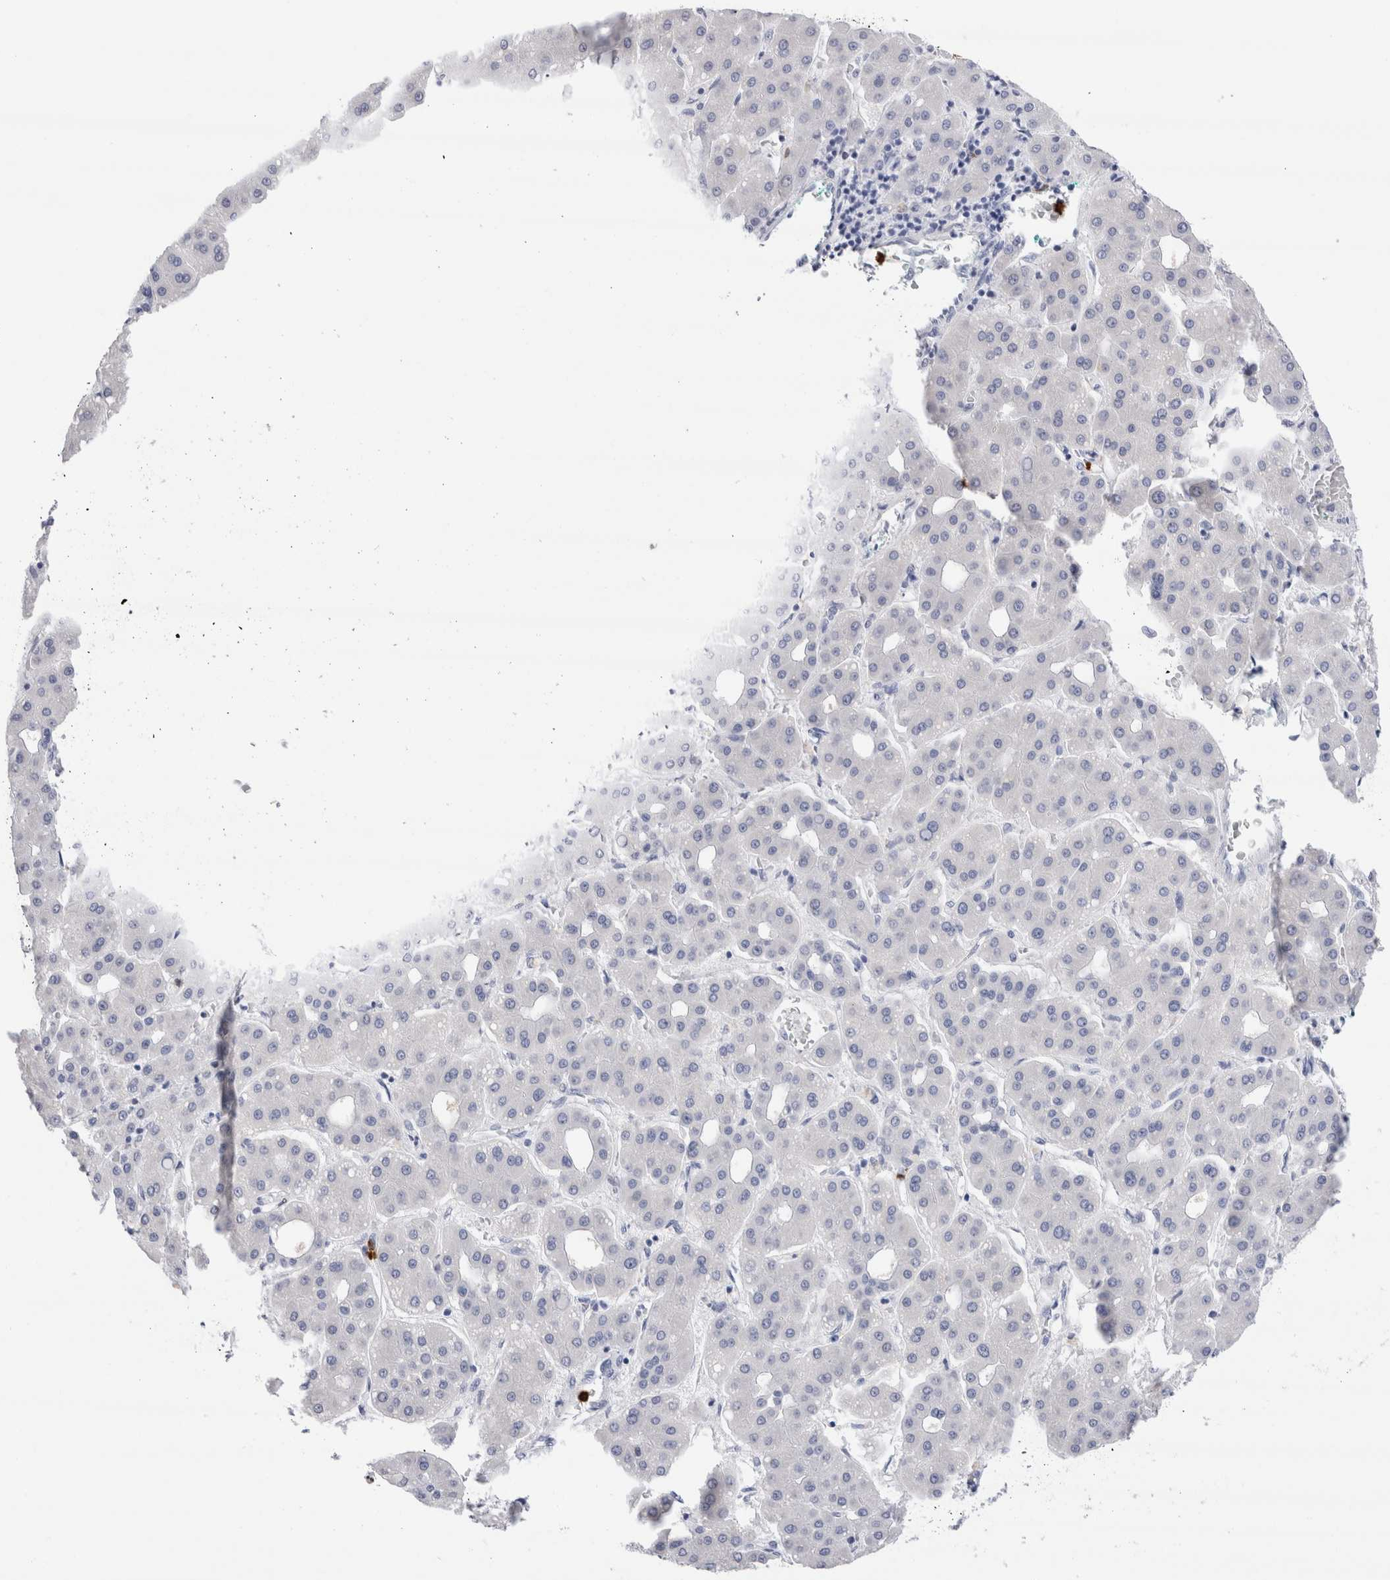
{"staining": {"intensity": "negative", "quantity": "none", "location": "none"}, "tissue": "liver cancer", "cell_type": "Tumor cells", "image_type": "cancer", "snomed": [{"axis": "morphology", "description": "Carcinoma, Hepatocellular, NOS"}, {"axis": "topography", "description": "Liver"}], "caption": "This is a photomicrograph of IHC staining of liver hepatocellular carcinoma, which shows no positivity in tumor cells.", "gene": "SLC10A5", "patient": {"sex": "male", "age": 65}}